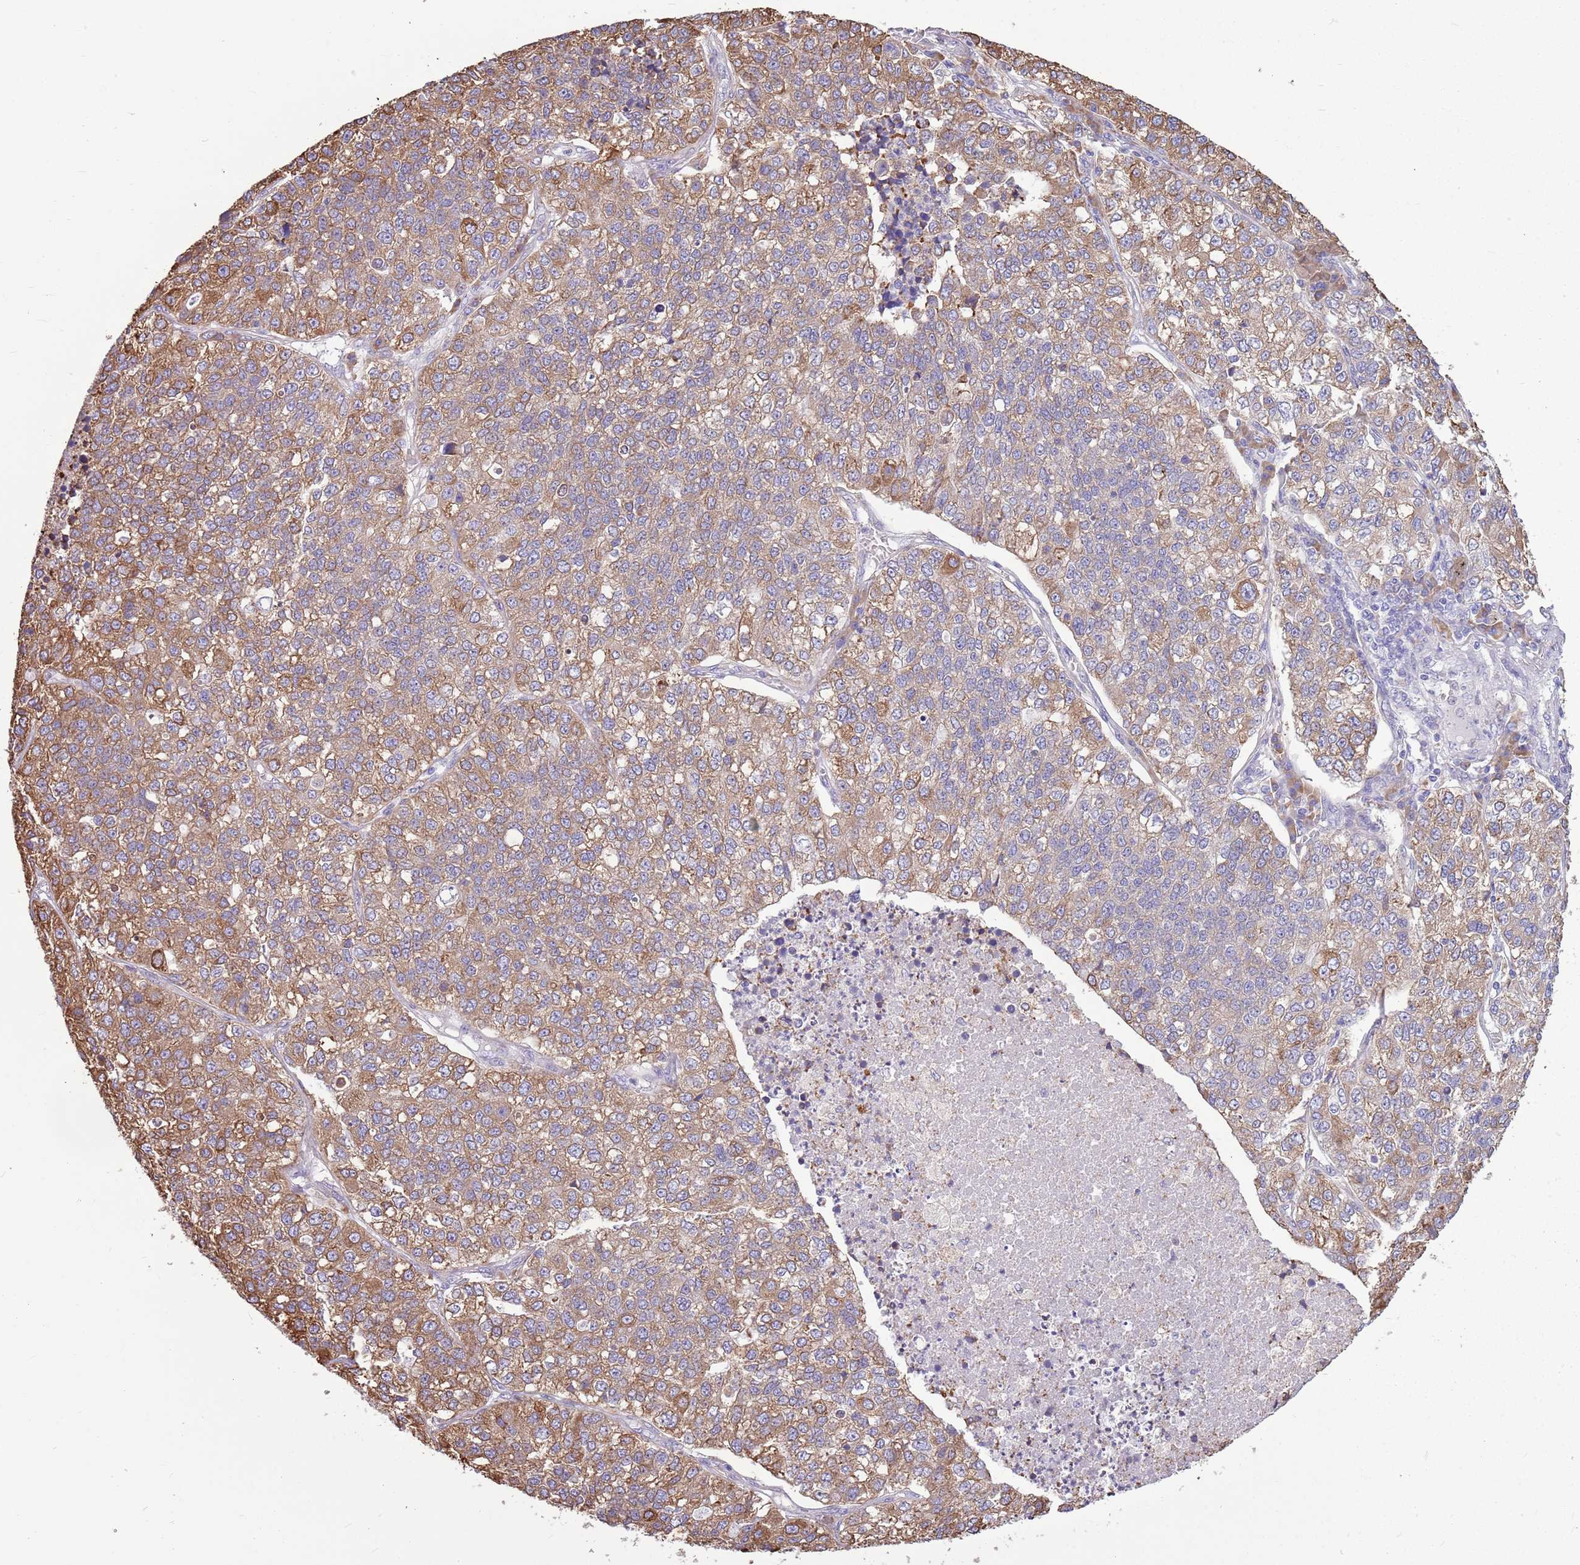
{"staining": {"intensity": "moderate", "quantity": "25%-75%", "location": "cytoplasmic/membranous"}, "tissue": "lung cancer", "cell_type": "Tumor cells", "image_type": "cancer", "snomed": [{"axis": "morphology", "description": "Adenocarcinoma, NOS"}, {"axis": "topography", "description": "Lung"}], "caption": "Protein staining of lung adenocarcinoma tissue shows moderate cytoplasmic/membranous staining in about 25%-75% of tumor cells.", "gene": "KCTD19", "patient": {"sex": "male", "age": 49}}